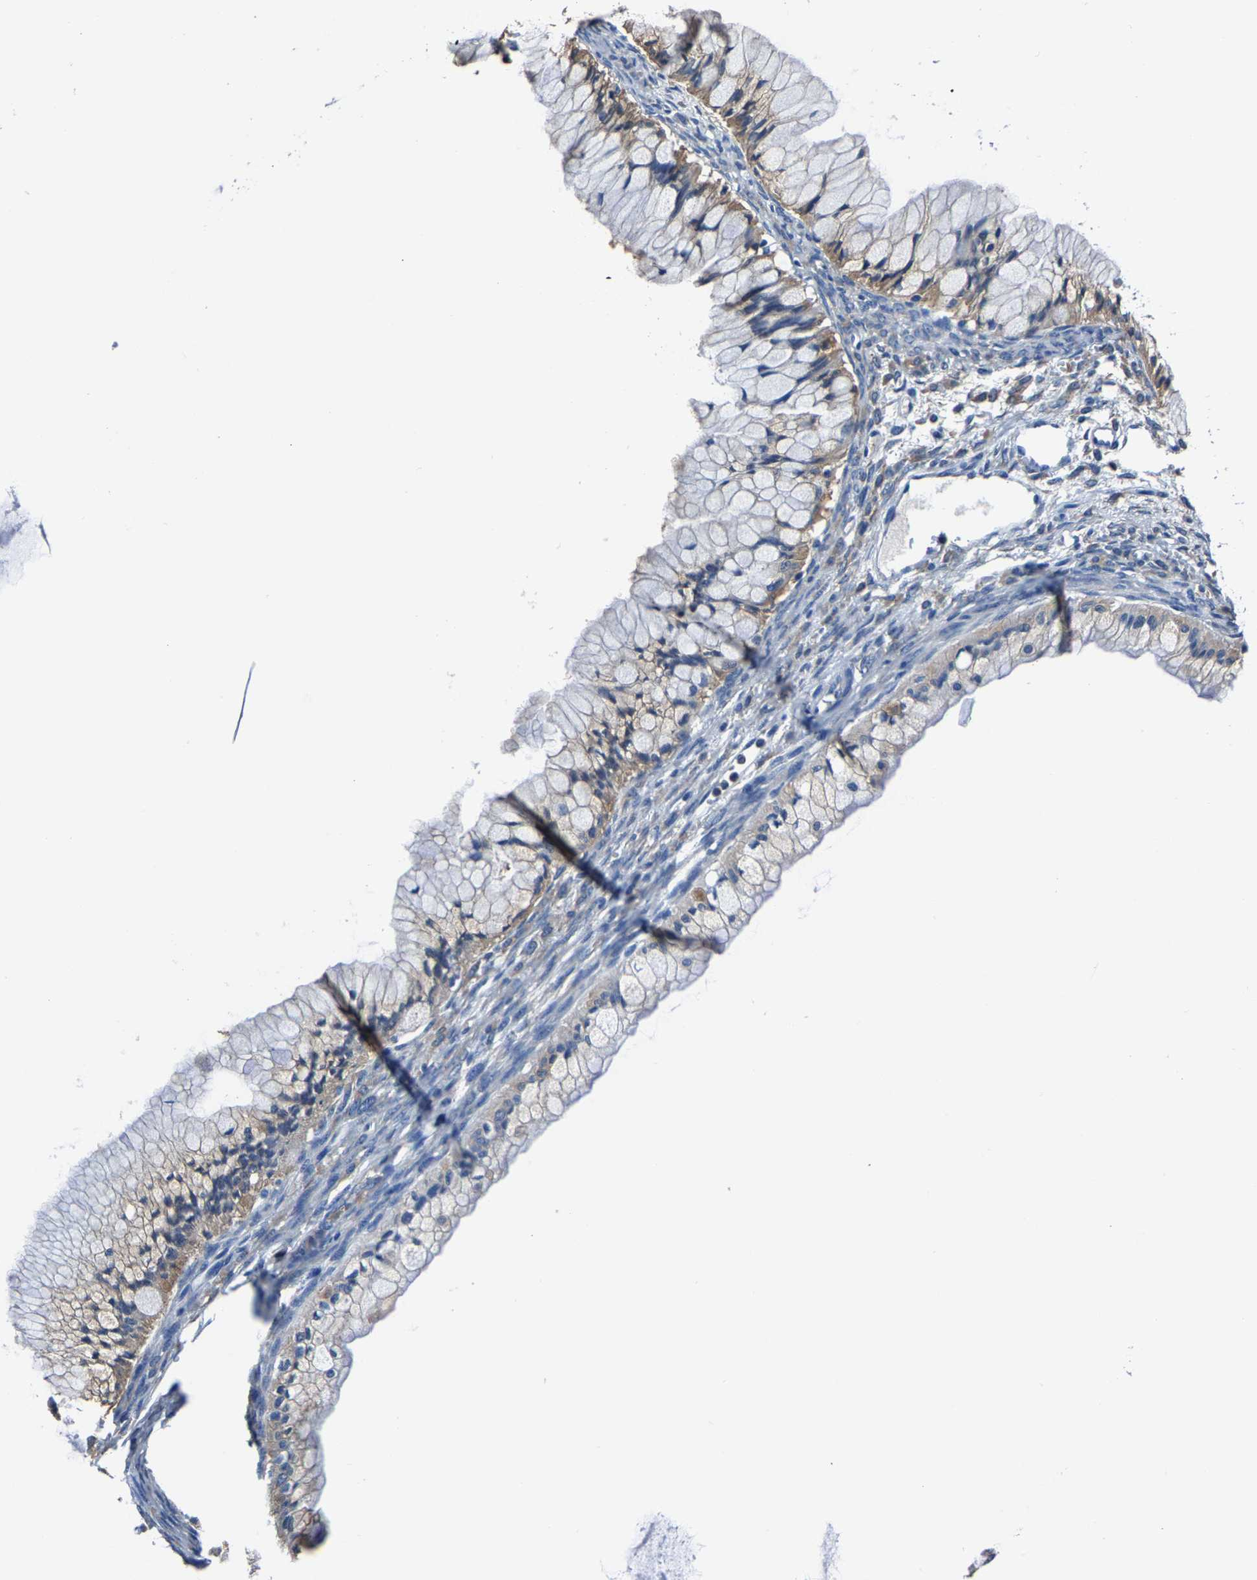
{"staining": {"intensity": "weak", "quantity": "25%-75%", "location": "cytoplasmic/membranous"}, "tissue": "ovarian cancer", "cell_type": "Tumor cells", "image_type": "cancer", "snomed": [{"axis": "morphology", "description": "Cystadenocarcinoma, mucinous, NOS"}, {"axis": "topography", "description": "Ovary"}], "caption": "This is an image of immunohistochemistry (IHC) staining of ovarian cancer (mucinous cystadenocarcinoma), which shows weak positivity in the cytoplasmic/membranous of tumor cells.", "gene": "ALDOB", "patient": {"sex": "female", "age": 57}}